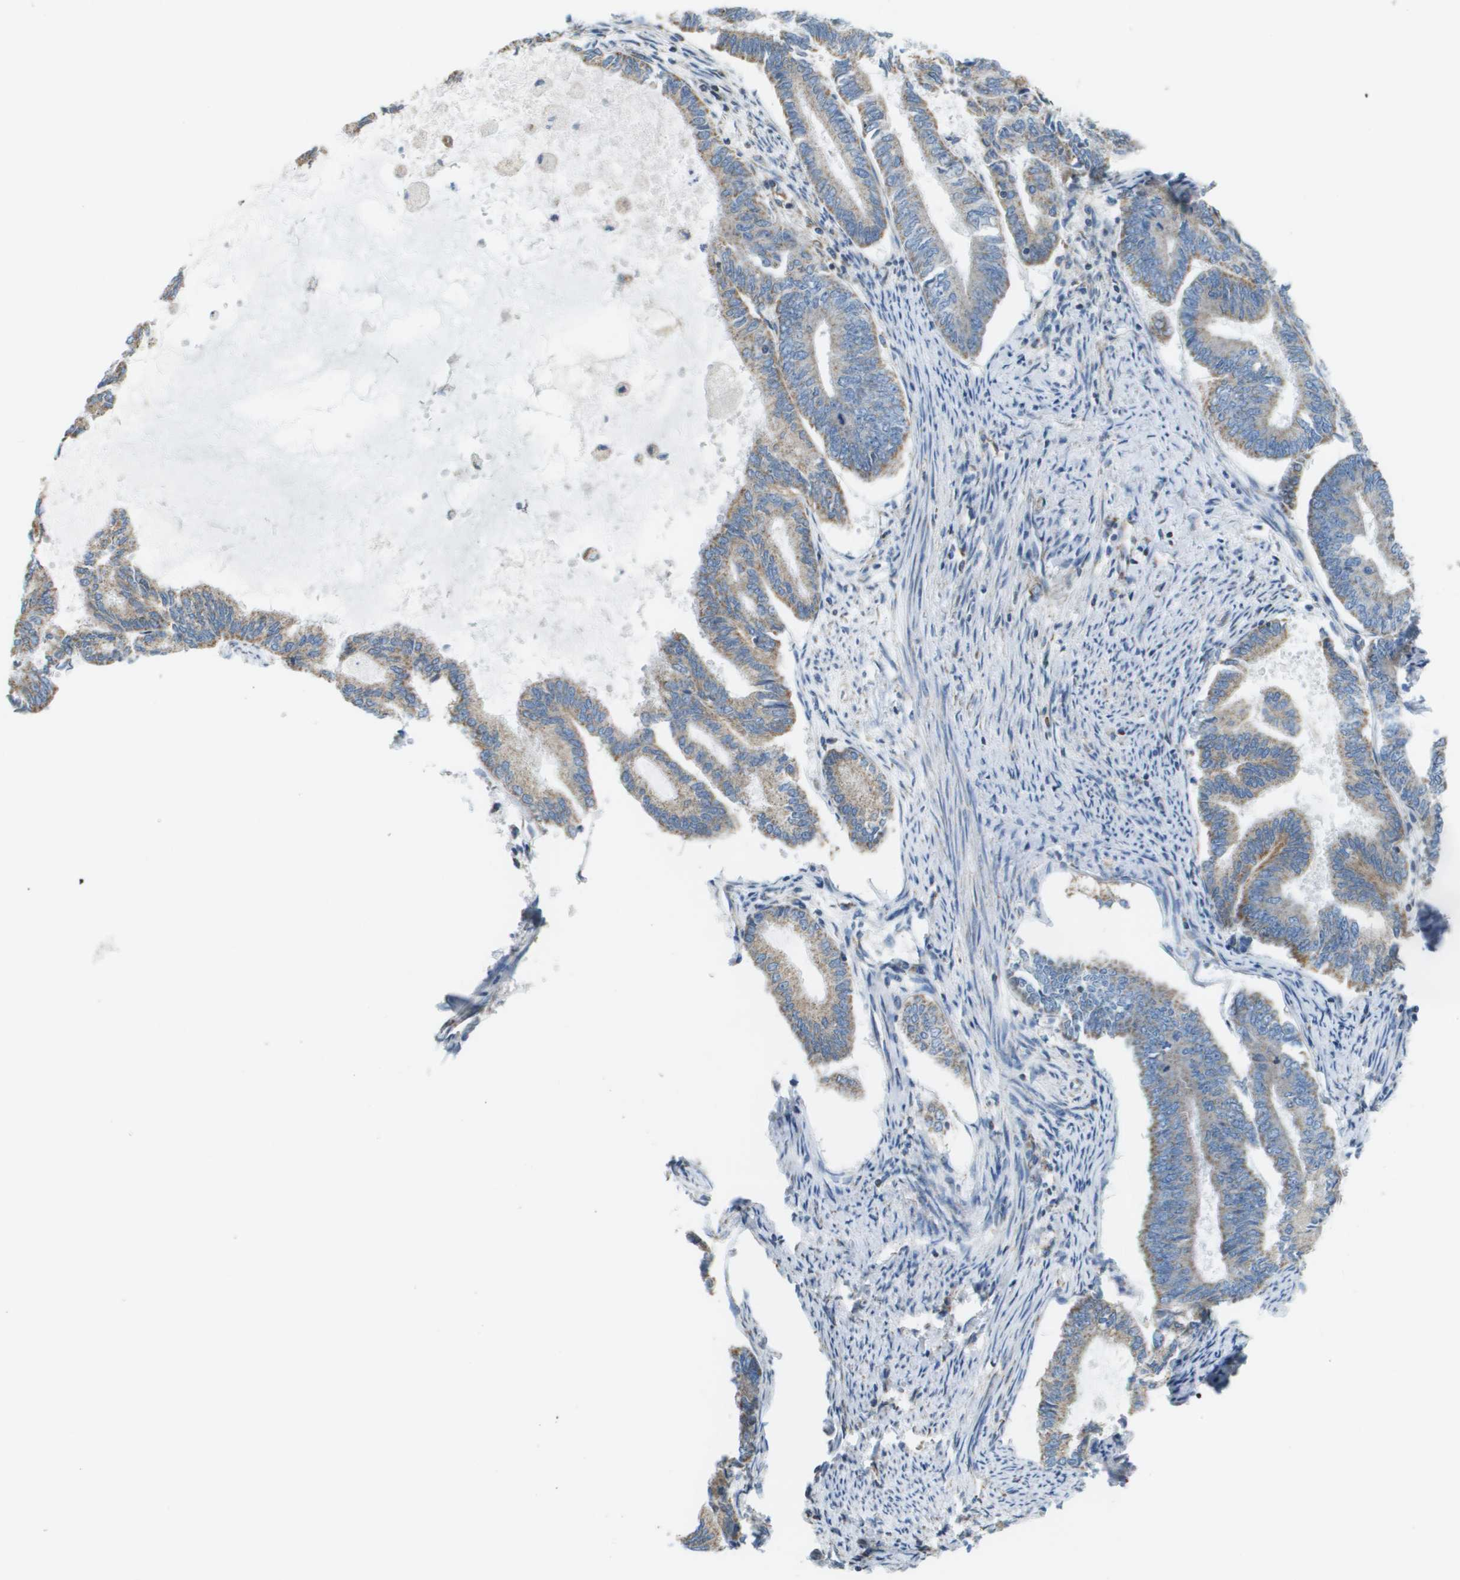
{"staining": {"intensity": "moderate", "quantity": ">75%", "location": "cytoplasmic/membranous"}, "tissue": "endometrial cancer", "cell_type": "Tumor cells", "image_type": "cancer", "snomed": [{"axis": "morphology", "description": "Adenocarcinoma, NOS"}, {"axis": "topography", "description": "Endometrium"}], "caption": "Adenocarcinoma (endometrial) was stained to show a protein in brown. There is medium levels of moderate cytoplasmic/membranous staining in approximately >75% of tumor cells.", "gene": "TAOK3", "patient": {"sex": "female", "age": 86}}